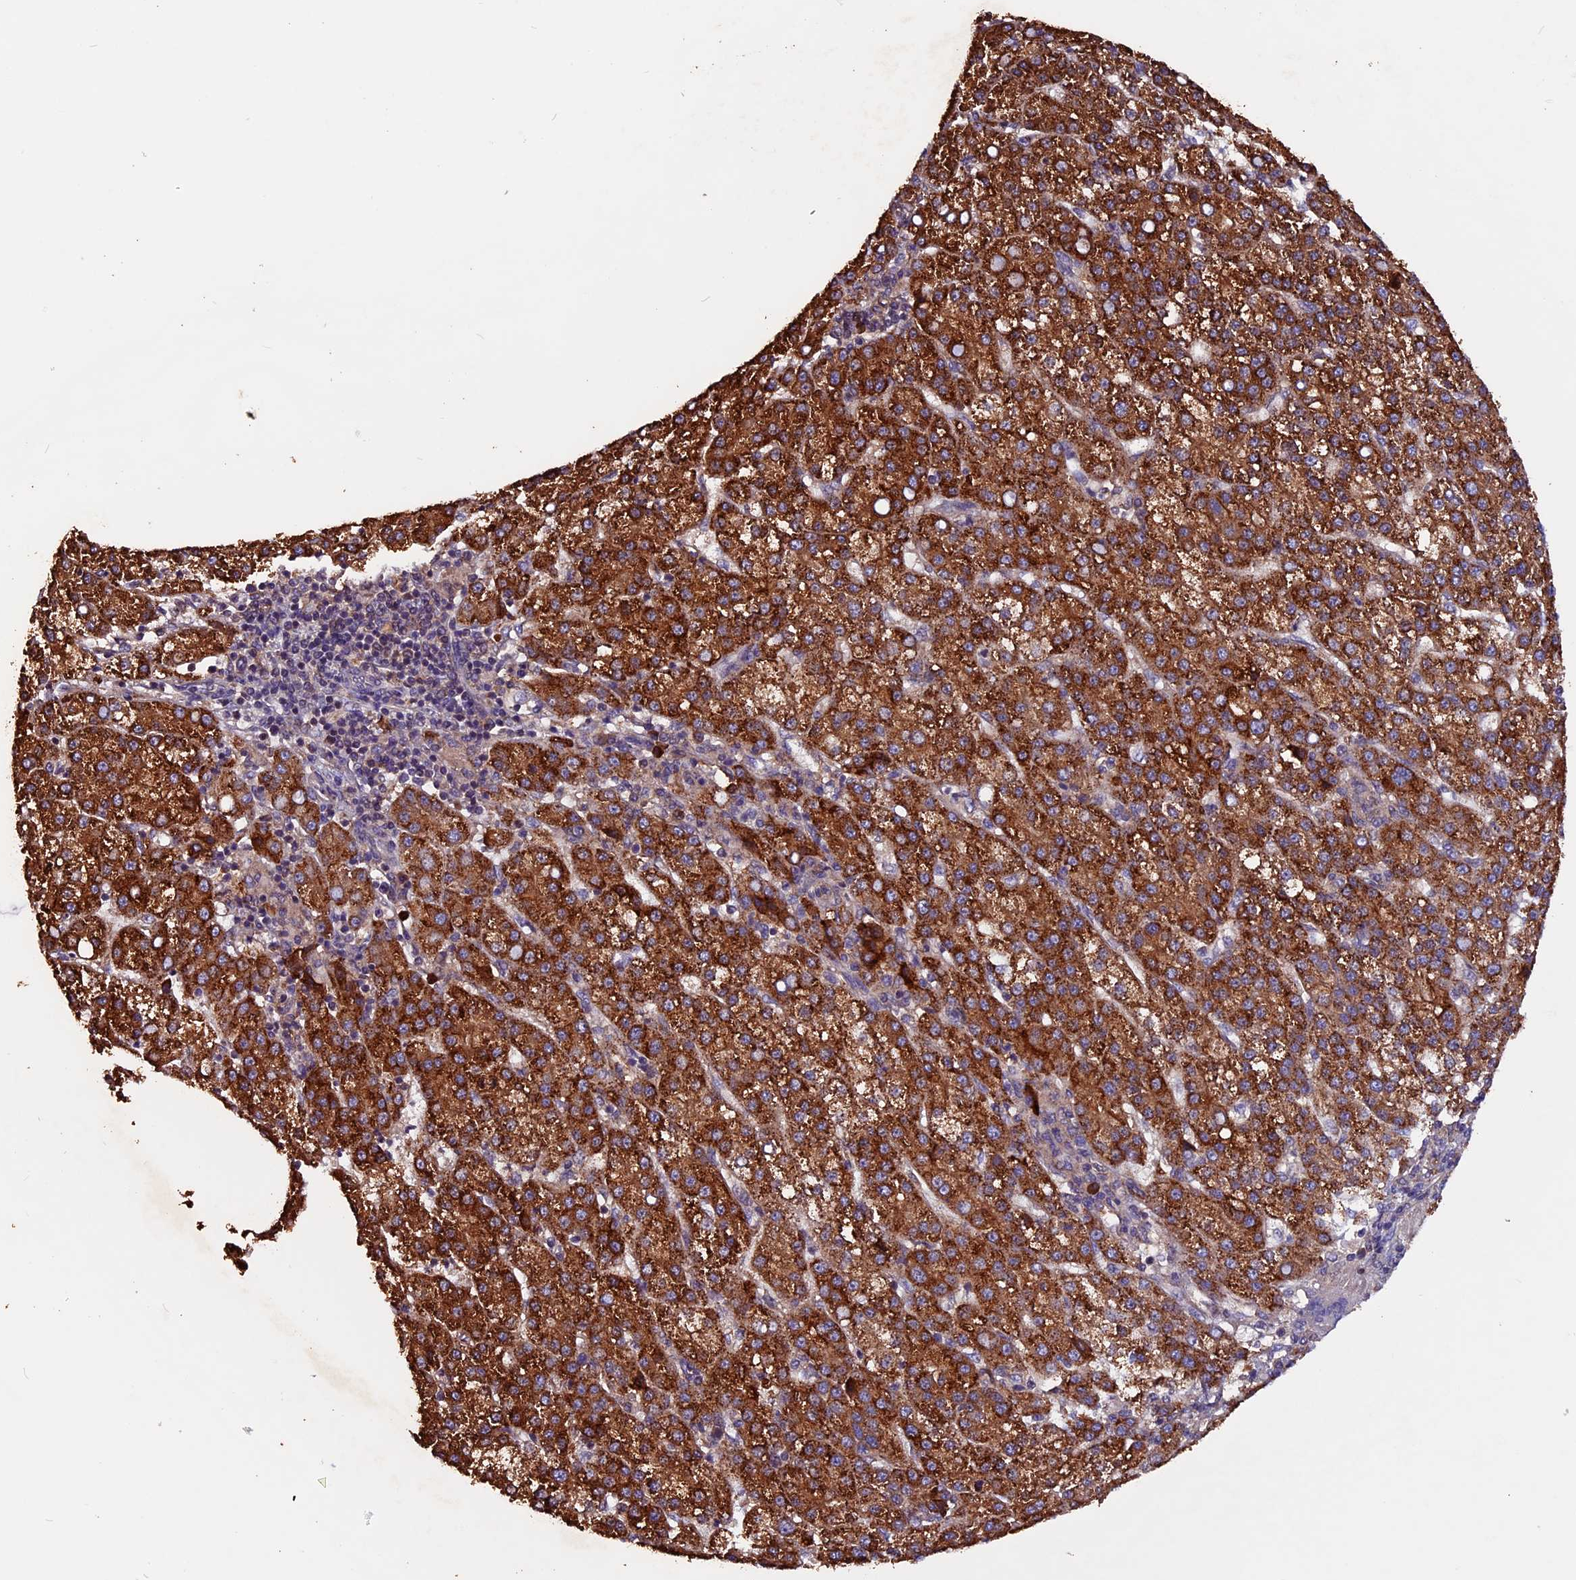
{"staining": {"intensity": "strong", "quantity": ">75%", "location": "cytoplasmic/membranous"}, "tissue": "liver cancer", "cell_type": "Tumor cells", "image_type": "cancer", "snomed": [{"axis": "morphology", "description": "Carcinoma, Hepatocellular, NOS"}, {"axis": "topography", "description": "Liver"}], "caption": "The image shows staining of liver cancer (hepatocellular carcinoma), revealing strong cytoplasmic/membranous protein positivity (brown color) within tumor cells.", "gene": "ZNF598", "patient": {"sex": "female", "age": 58}}